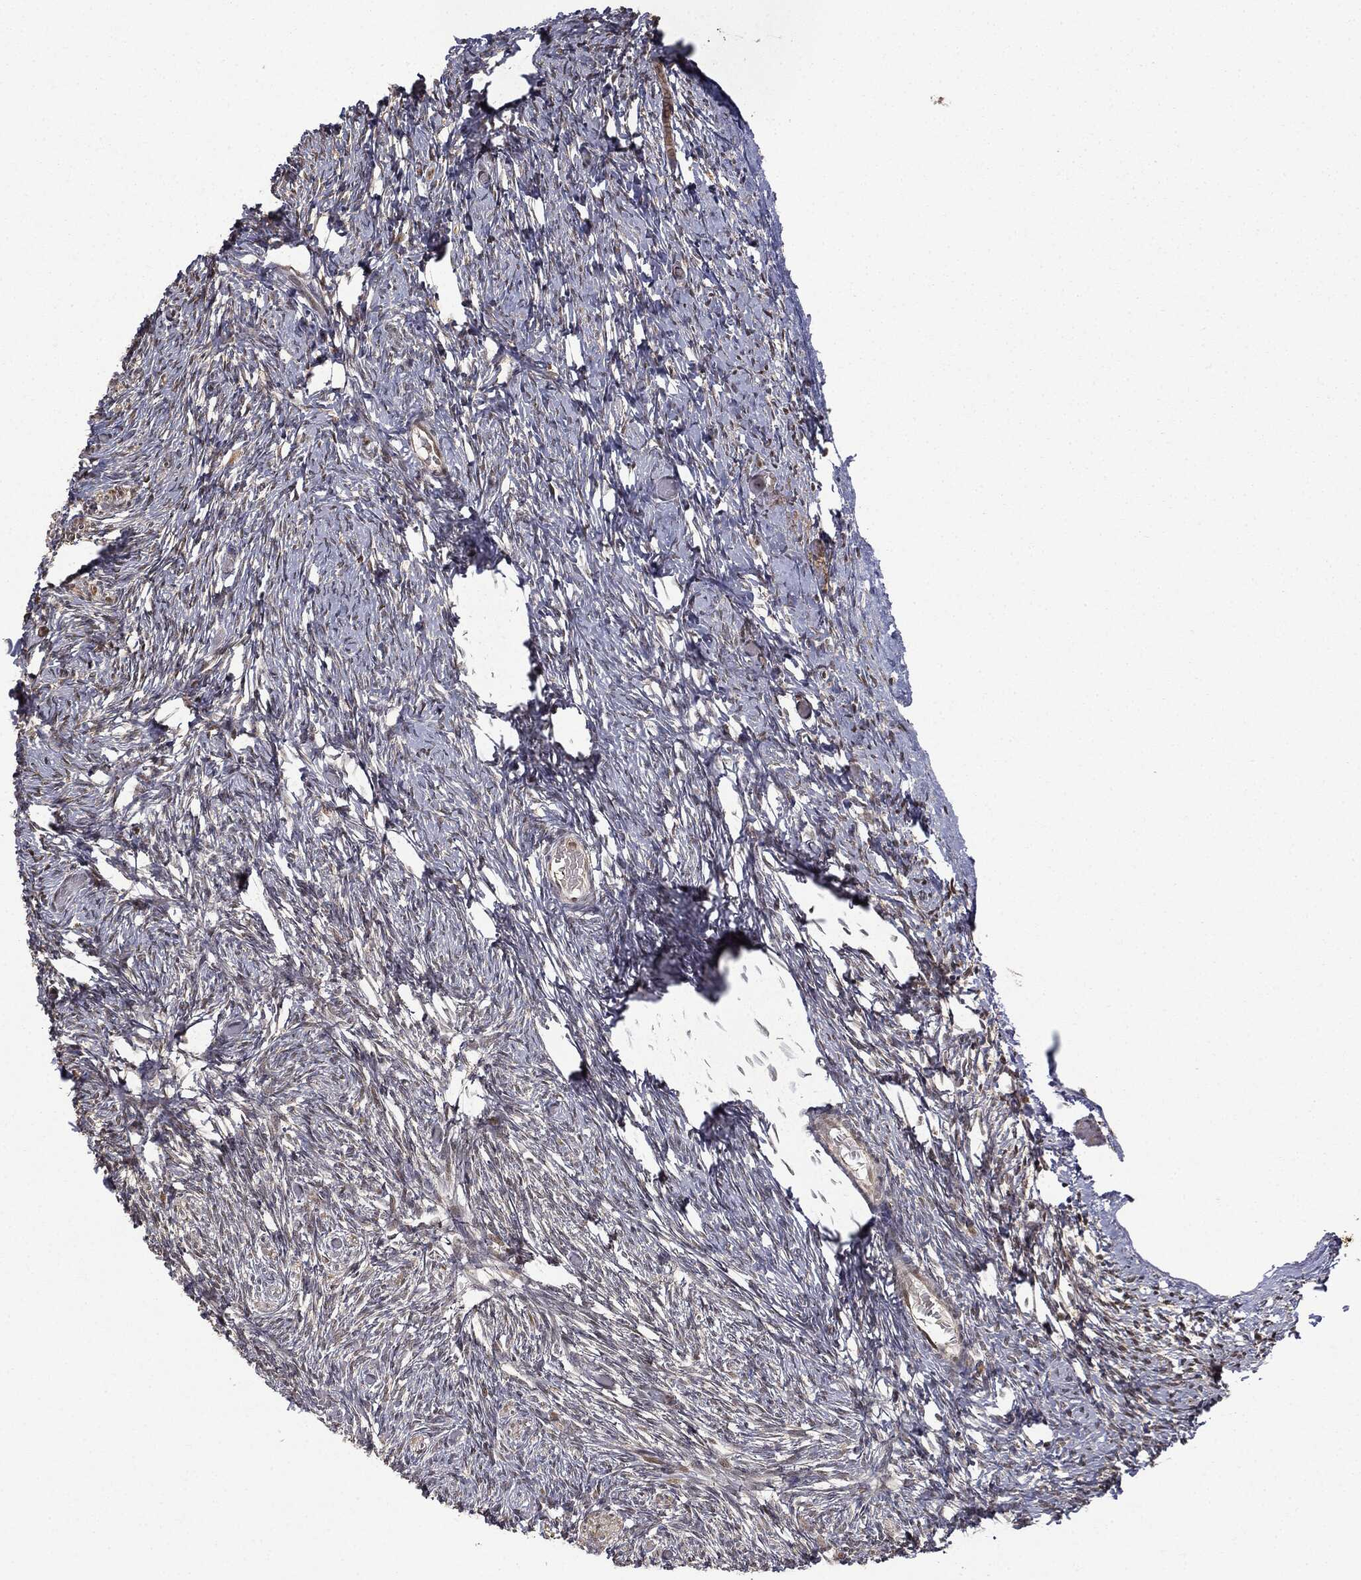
{"staining": {"intensity": "moderate", "quantity": ">75%", "location": "cytoplasmic/membranous"}, "tissue": "ovary", "cell_type": "Follicle cells", "image_type": "normal", "snomed": [{"axis": "morphology", "description": "Normal tissue, NOS"}, {"axis": "topography", "description": "Ovary"}], "caption": "DAB (3,3'-diaminobenzidine) immunohistochemical staining of benign ovary reveals moderate cytoplasmic/membranous protein staining in approximately >75% of follicle cells. (DAB IHC with brightfield microscopy, high magnification).", "gene": "ZNHIT6", "patient": {"sex": "female", "age": 39}}